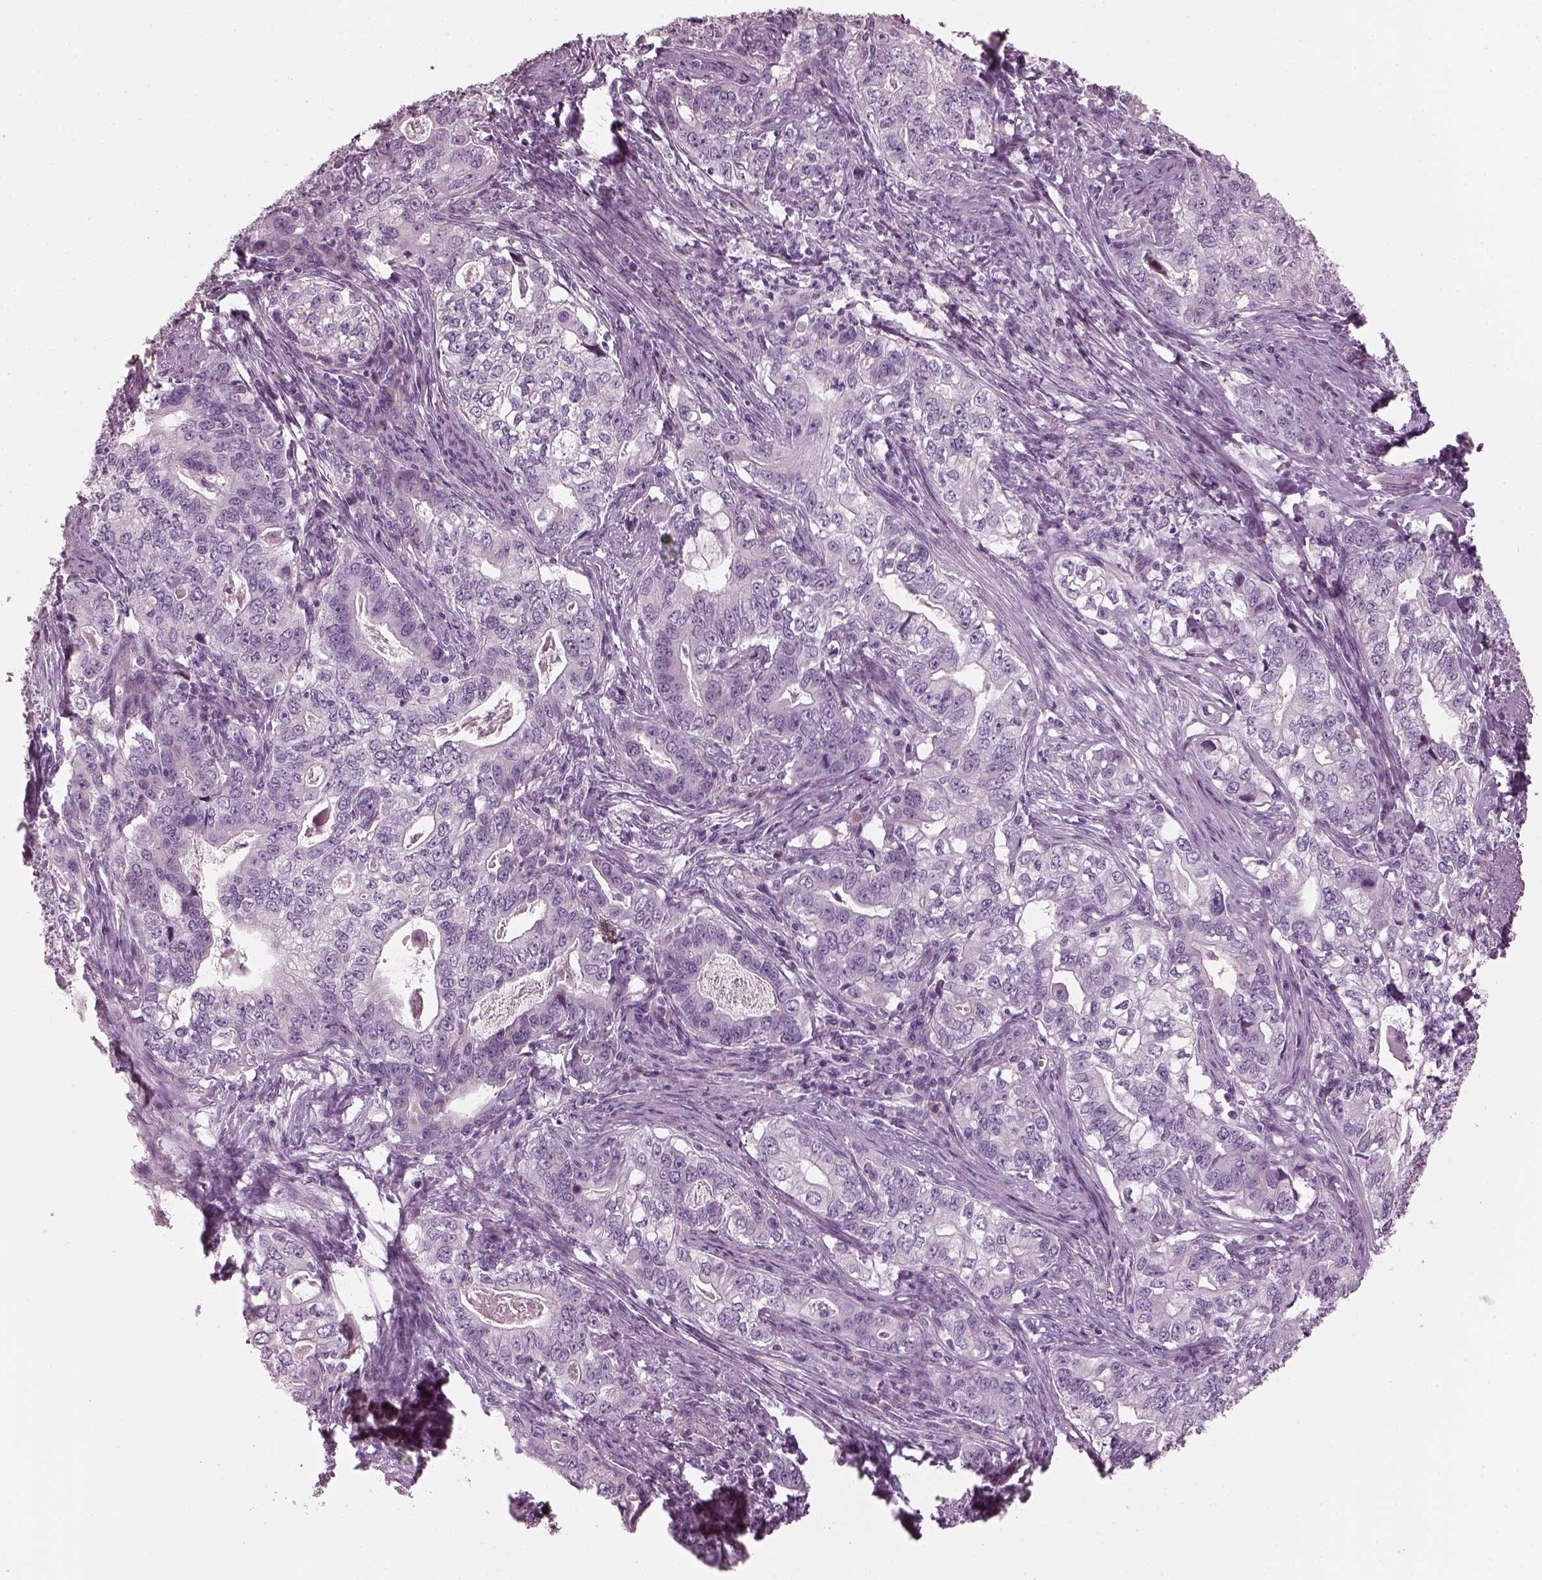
{"staining": {"intensity": "negative", "quantity": "none", "location": "none"}, "tissue": "stomach cancer", "cell_type": "Tumor cells", "image_type": "cancer", "snomed": [{"axis": "morphology", "description": "Adenocarcinoma, NOS"}, {"axis": "topography", "description": "Stomach, lower"}], "caption": "Protein analysis of stomach cancer demonstrates no significant positivity in tumor cells.", "gene": "HYDIN", "patient": {"sex": "female", "age": 72}}